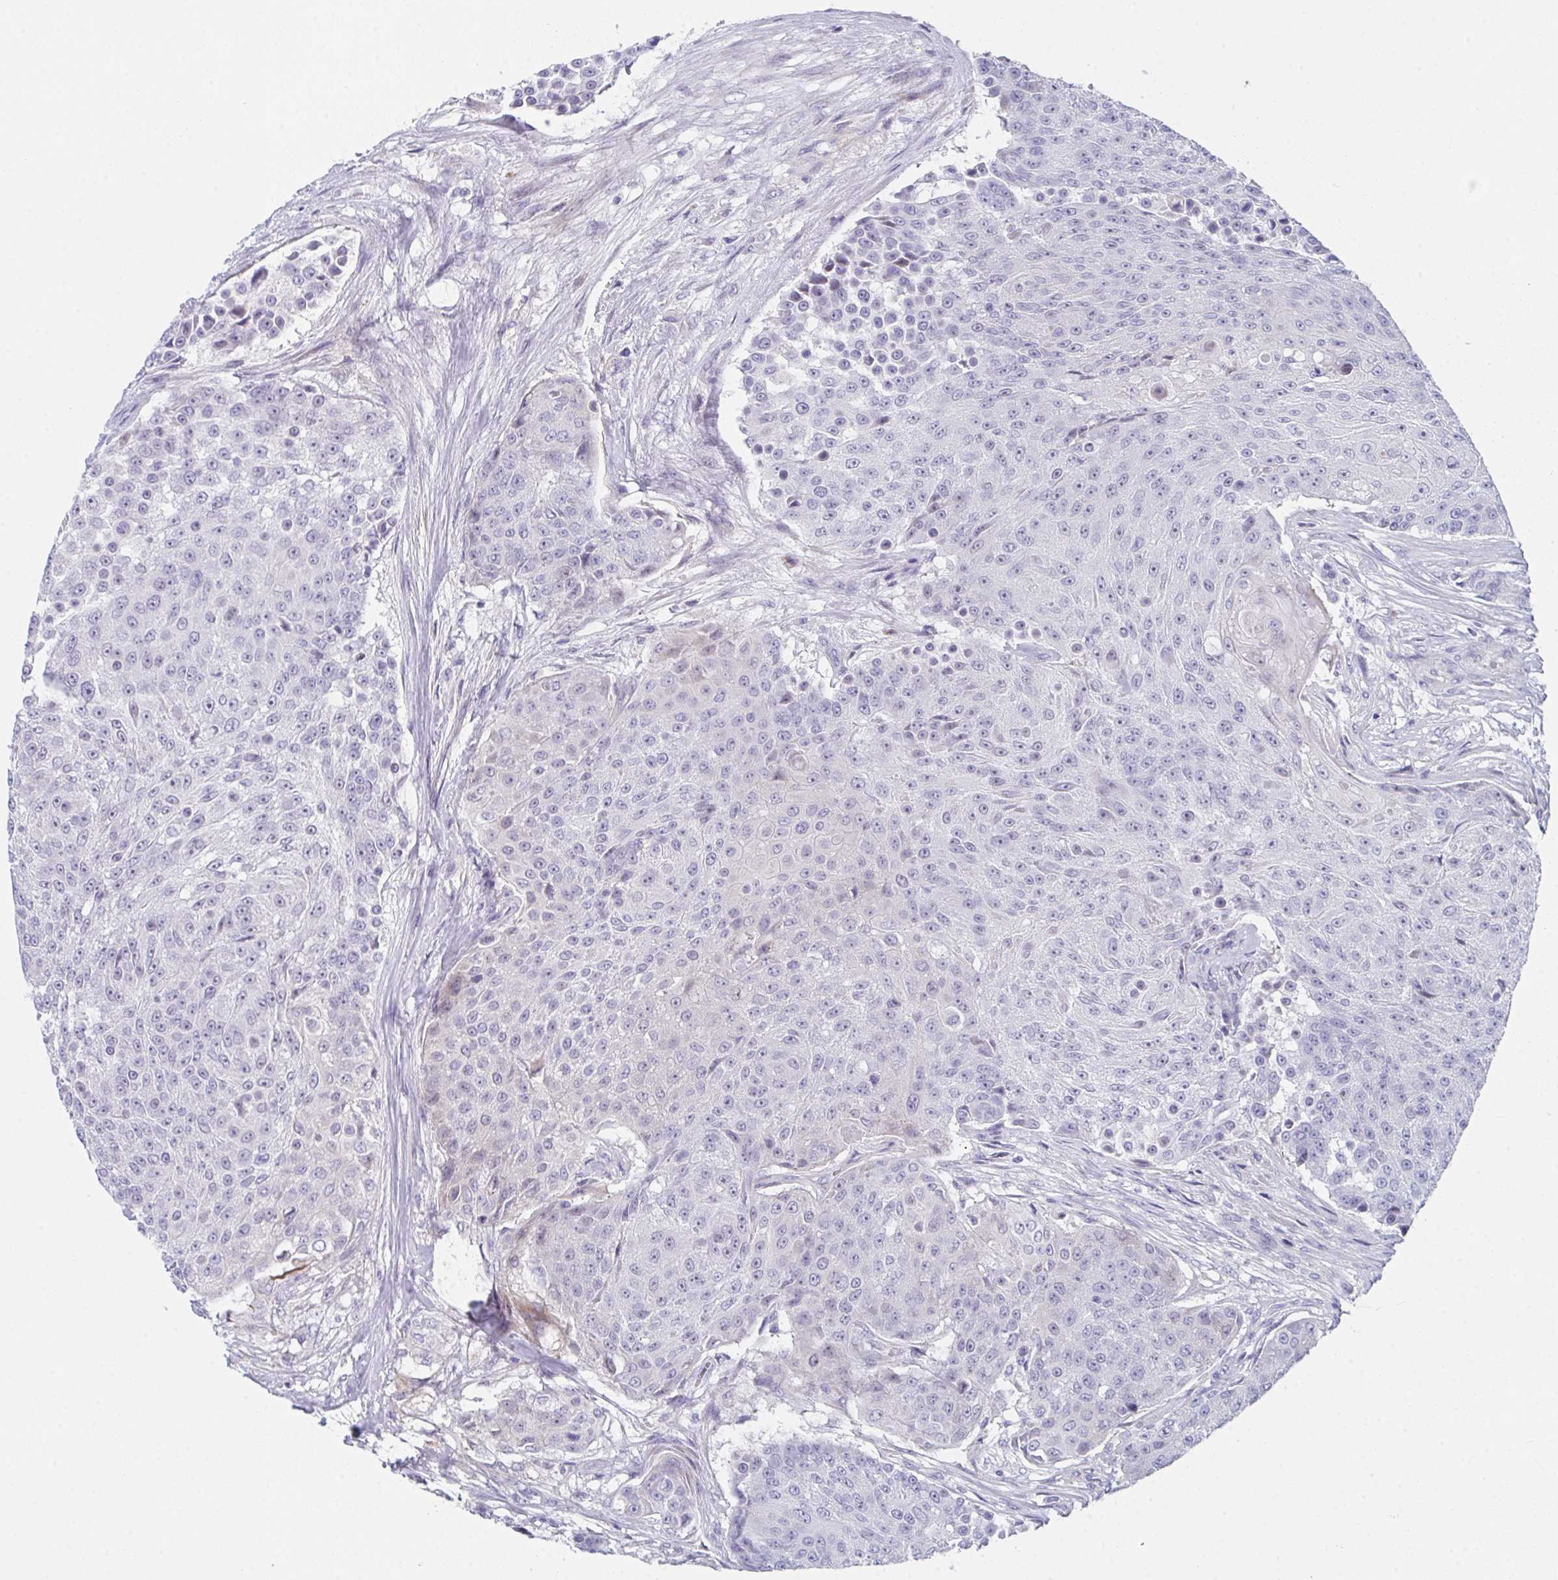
{"staining": {"intensity": "negative", "quantity": "none", "location": "none"}, "tissue": "urothelial cancer", "cell_type": "Tumor cells", "image_type": "cancer", "snomed": [{"axis": "morphology", "description": "Urothelial carcinoma, High grade"}, {"axis": "topography", "description": "Urinary bladder"}], "caption": "An image of high-grade urothelial carcinoma stained for a protein exhibits no brown staining in tumor cells.", "gene": "FBXO47", "patient": {"sex": "female", "age": 63}}